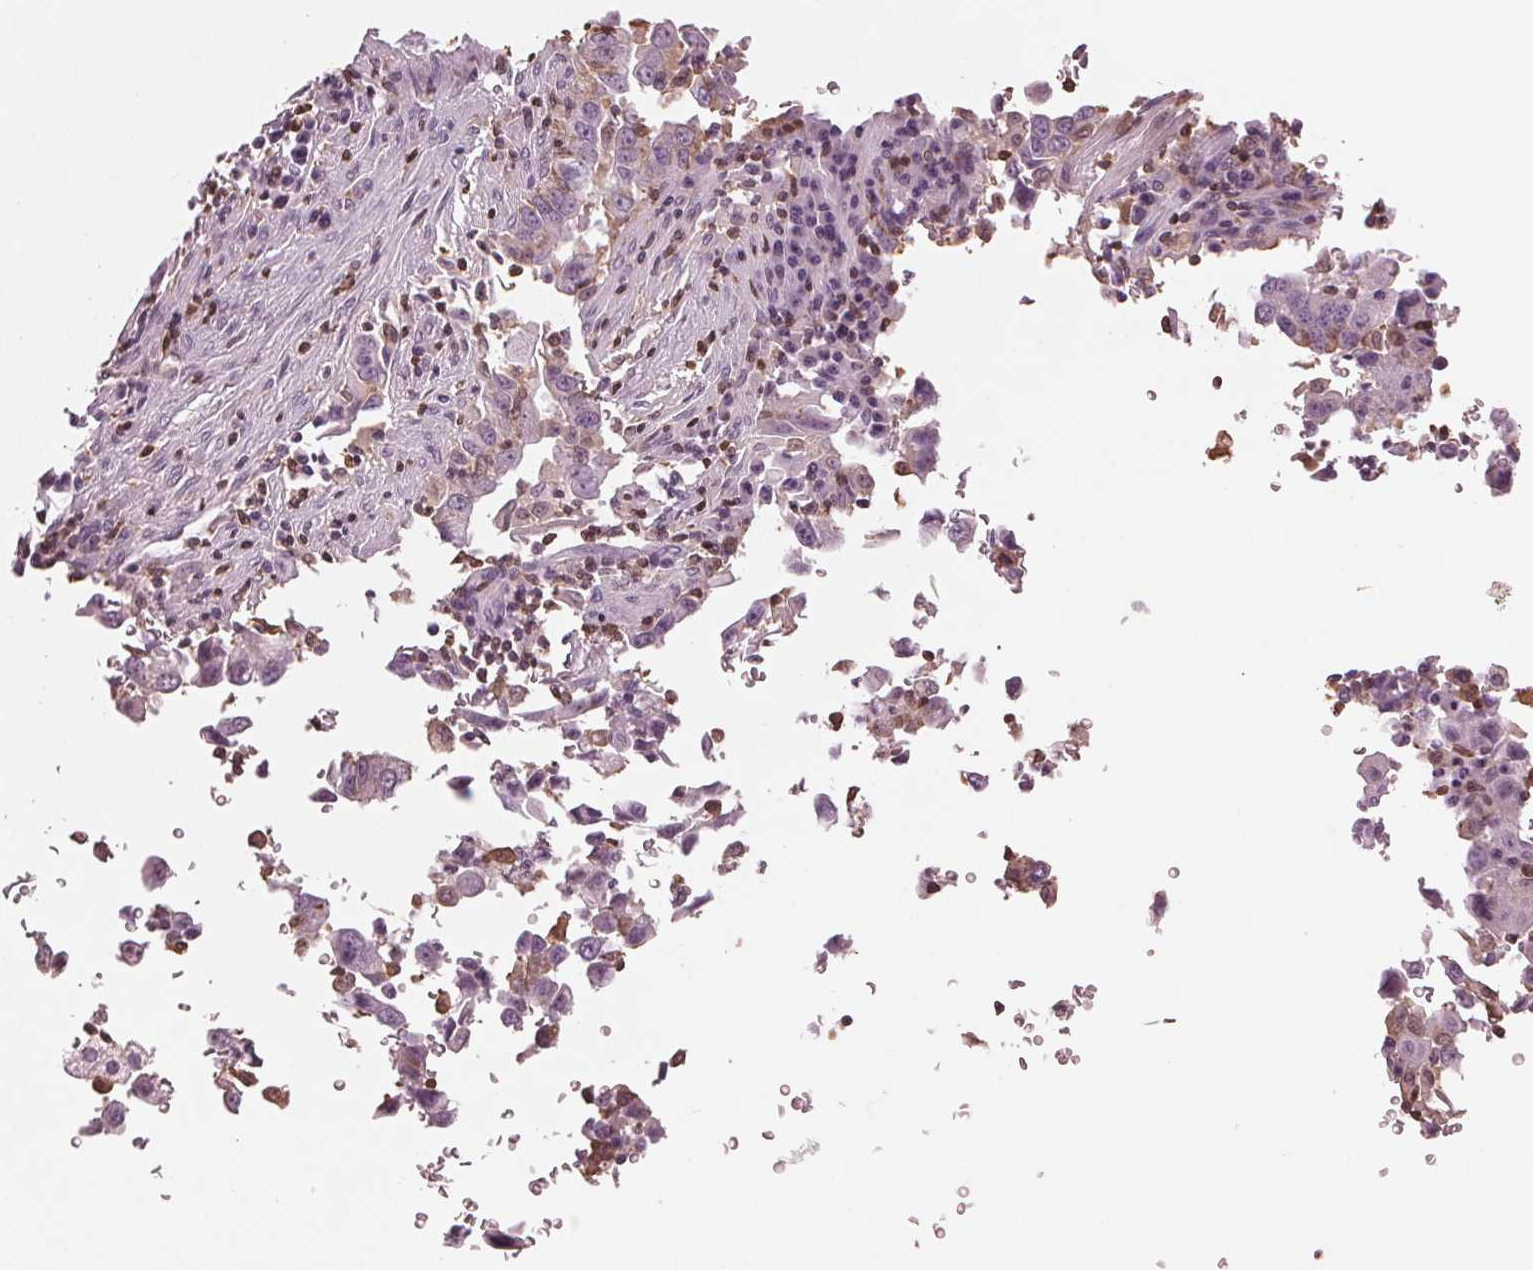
{"staining": {"intensity": "negative", "quantity": "none", "location": "none"}, "tissue": "lung cancer", "cell_type": "Tumor cells", "image_type": "cancer", "snomed": [{"axis": "morphology", "description": "Adenocarcinoma, NOS"}, {"axis": "topography", "description": "Lung"}], "caption": "Lung cancer was stained to show a protein in brown. There is no significant expression in tumor cells.", "gene": "BTLA", "patient": {"sex": "male", "age": 67}}